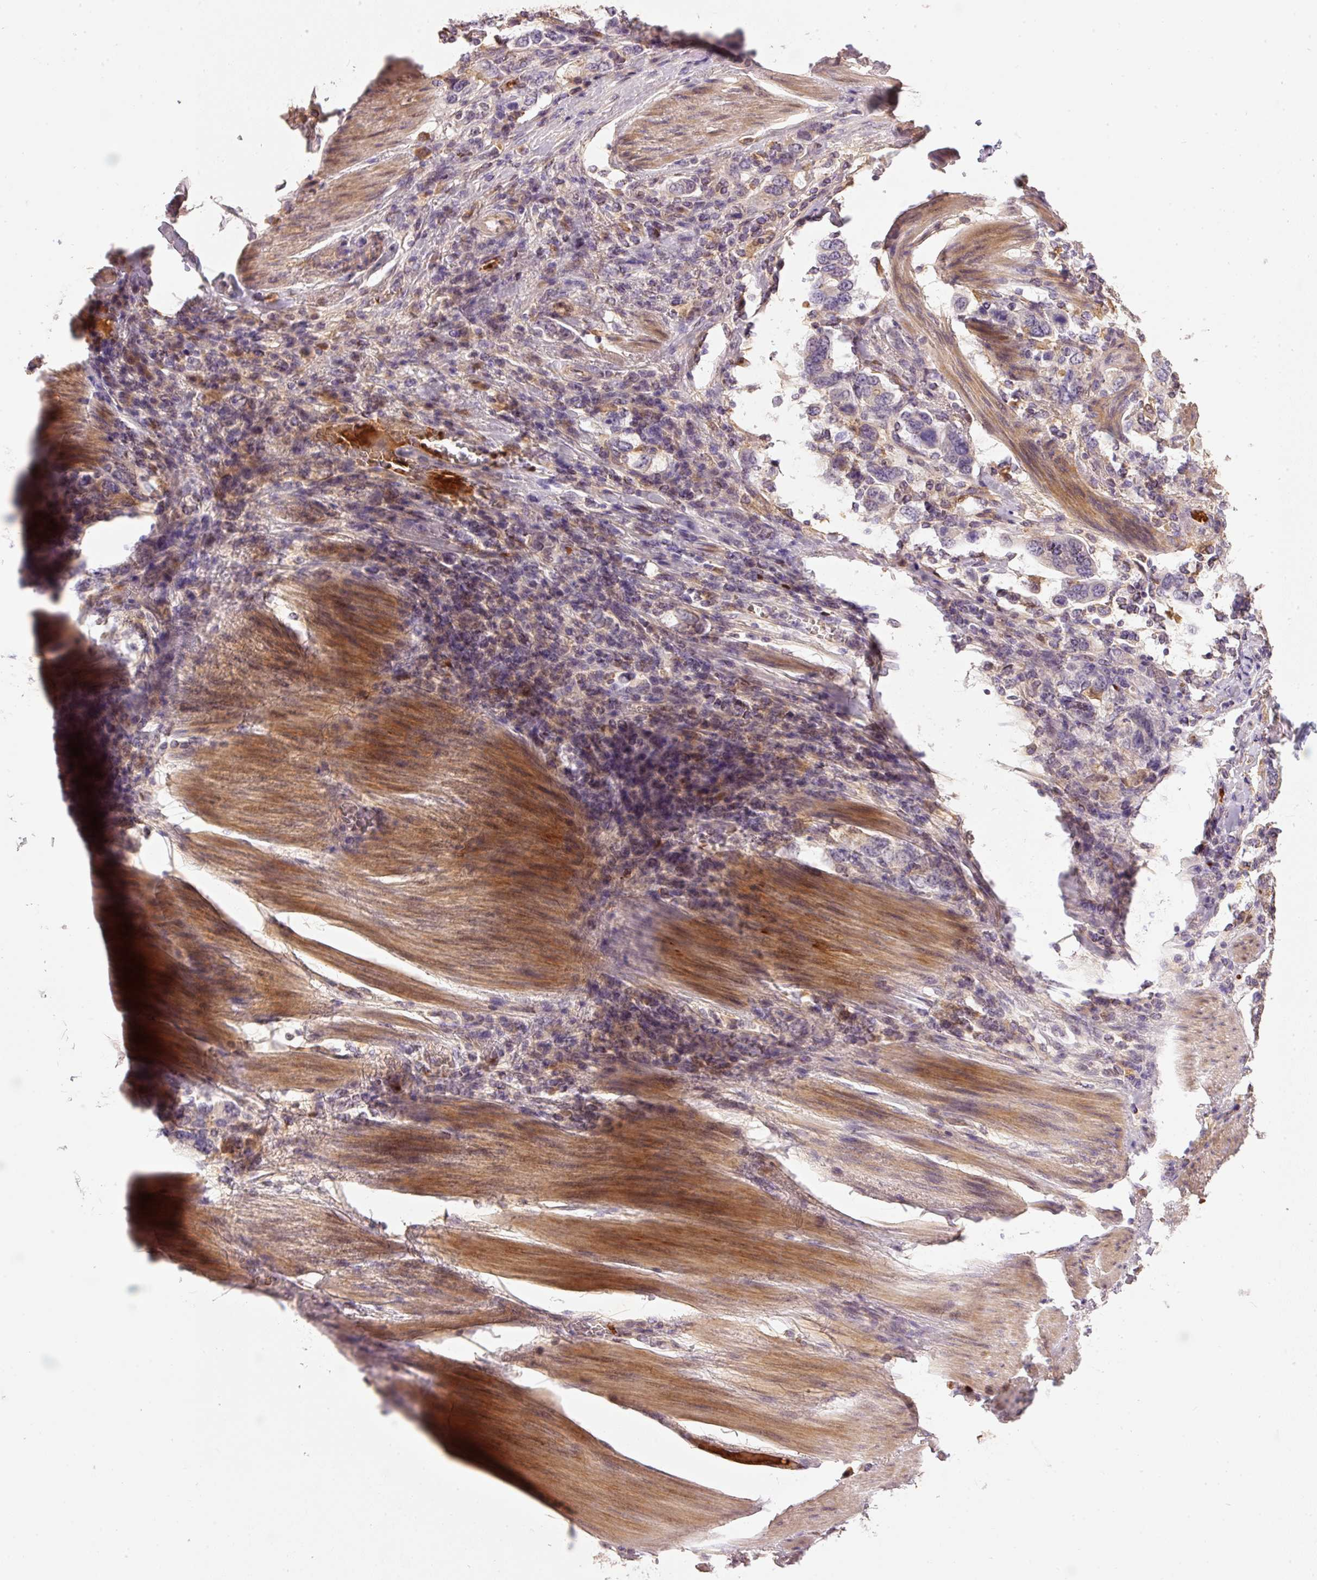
{"staining": {"intensity": "moderate", "quantity": "<25%", "location": "cytoplasmic/membranous"}, "tissue": "stomach cancer", "cell_type": "Tumor cells", "image_type": "cancer", "snomed": [{"axis": "morphology", "description": "Adenocarcinoma, NOS"}, {"axis": "topography", "description": "Stomach, upper"}, {"axis": "topography", "description": "Stomach"}], "caption": "A micrograph showing moderate cytoplasmic/membranous positivity in about <25% of tumor cells in stomach cancer, as visualized by brown immunohistochemical staining.", "gene": "CMTM8", "patient": {"sex": "male", "age": 62}}